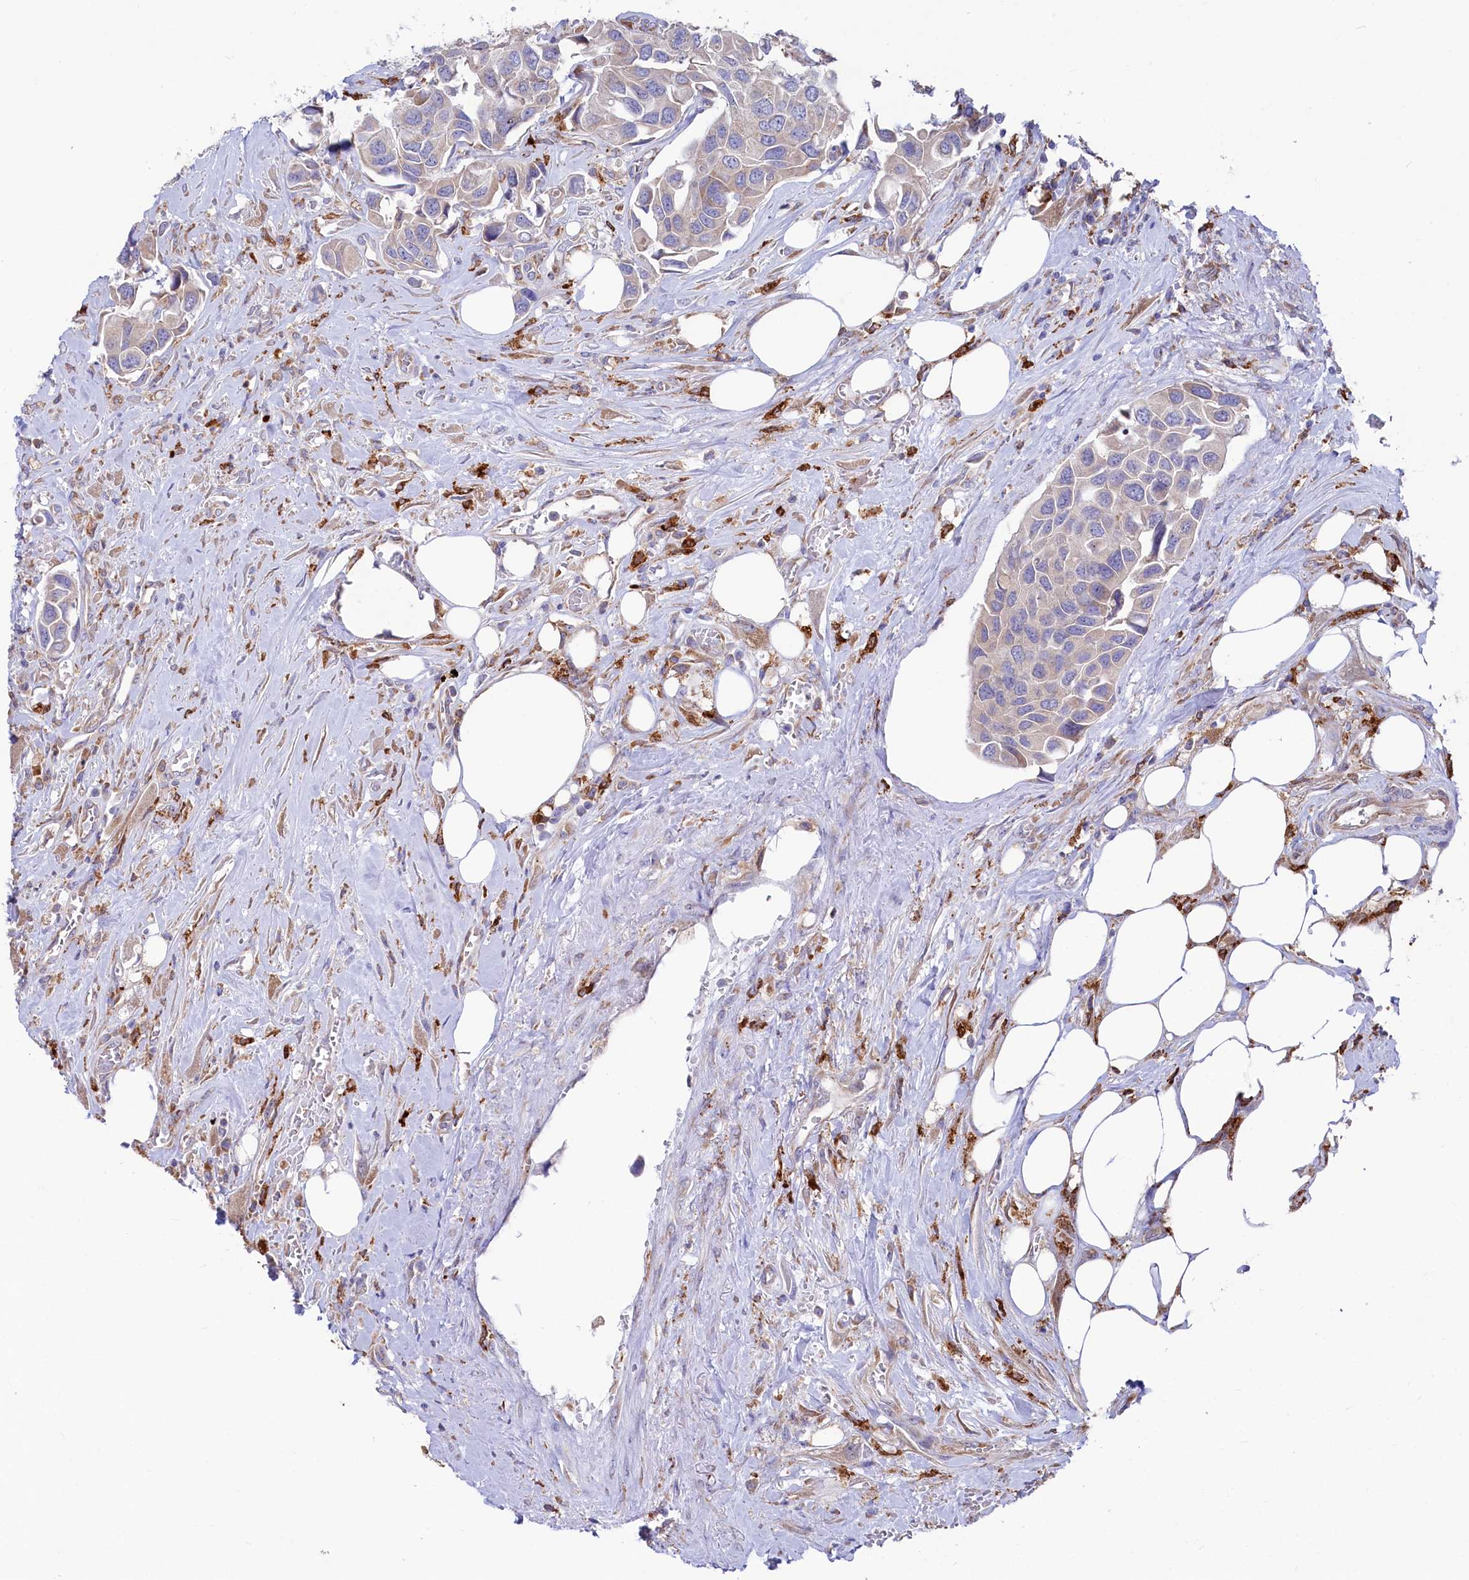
{"staining": {"intensity": "negative", "quantity": "none", "location": "none"}, "tissue": "urothelial cancer", "cell_type": "Tumor cells", "image_type": "cancer", "snomed": [{"axis": "morphology", "description": "Urothelial carcinoma, High grade"}, {"axis": "topography", "description": "Urinary bladder"}], "caption": "DAB immunohistochemical staining of urothelial cancer displays no significant positivity in tumor cells. Brightfield microscopy of IHC stained with DAB (3,3'-diaminobenzidine) (brown) and hematoxylin (blue), captured at high magnification.", "gene": "CHID1", "patient": {"sex": "male", "age": 74}}